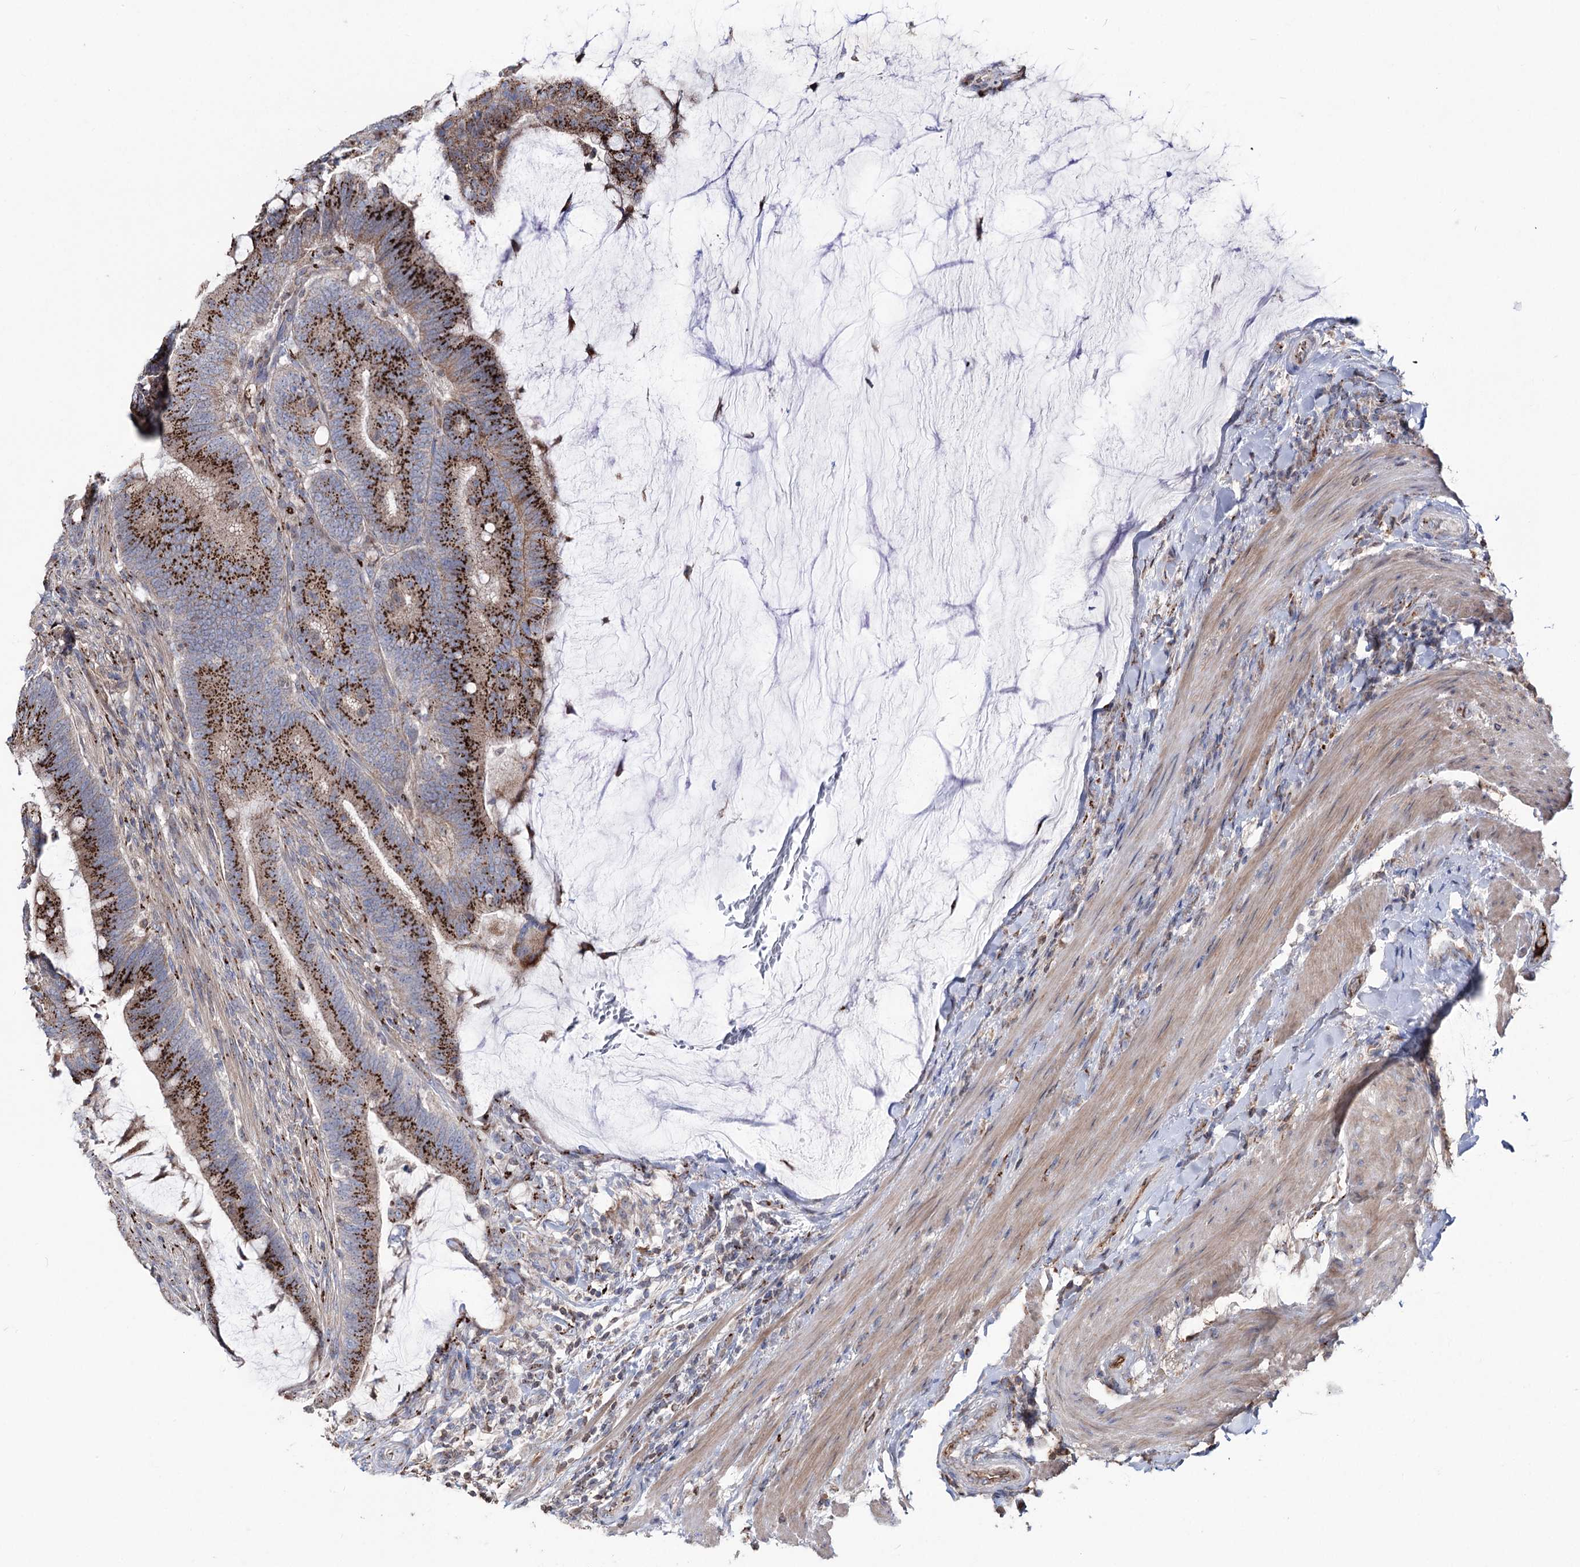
{"staining": {"intensity": "strong", "quantity": ">75%", "location": "cytoplasmic/membranous"}, "tissue": "colorectal cancer", "cell_type": "Tumor cells", "image_type": "cancer", "snomed": [{"axis": "morphology", "description": "Adenocarcinoma, NOS"}, {"axis": "topography", "description": "Colon"}], "caption": "Colorectal cancer tissue displays strong cytoplasmic/membranous staining in about >75% of tumor cells", "gene": "ARHGAP20", "patient": {"sex": "female", "age": 66}}